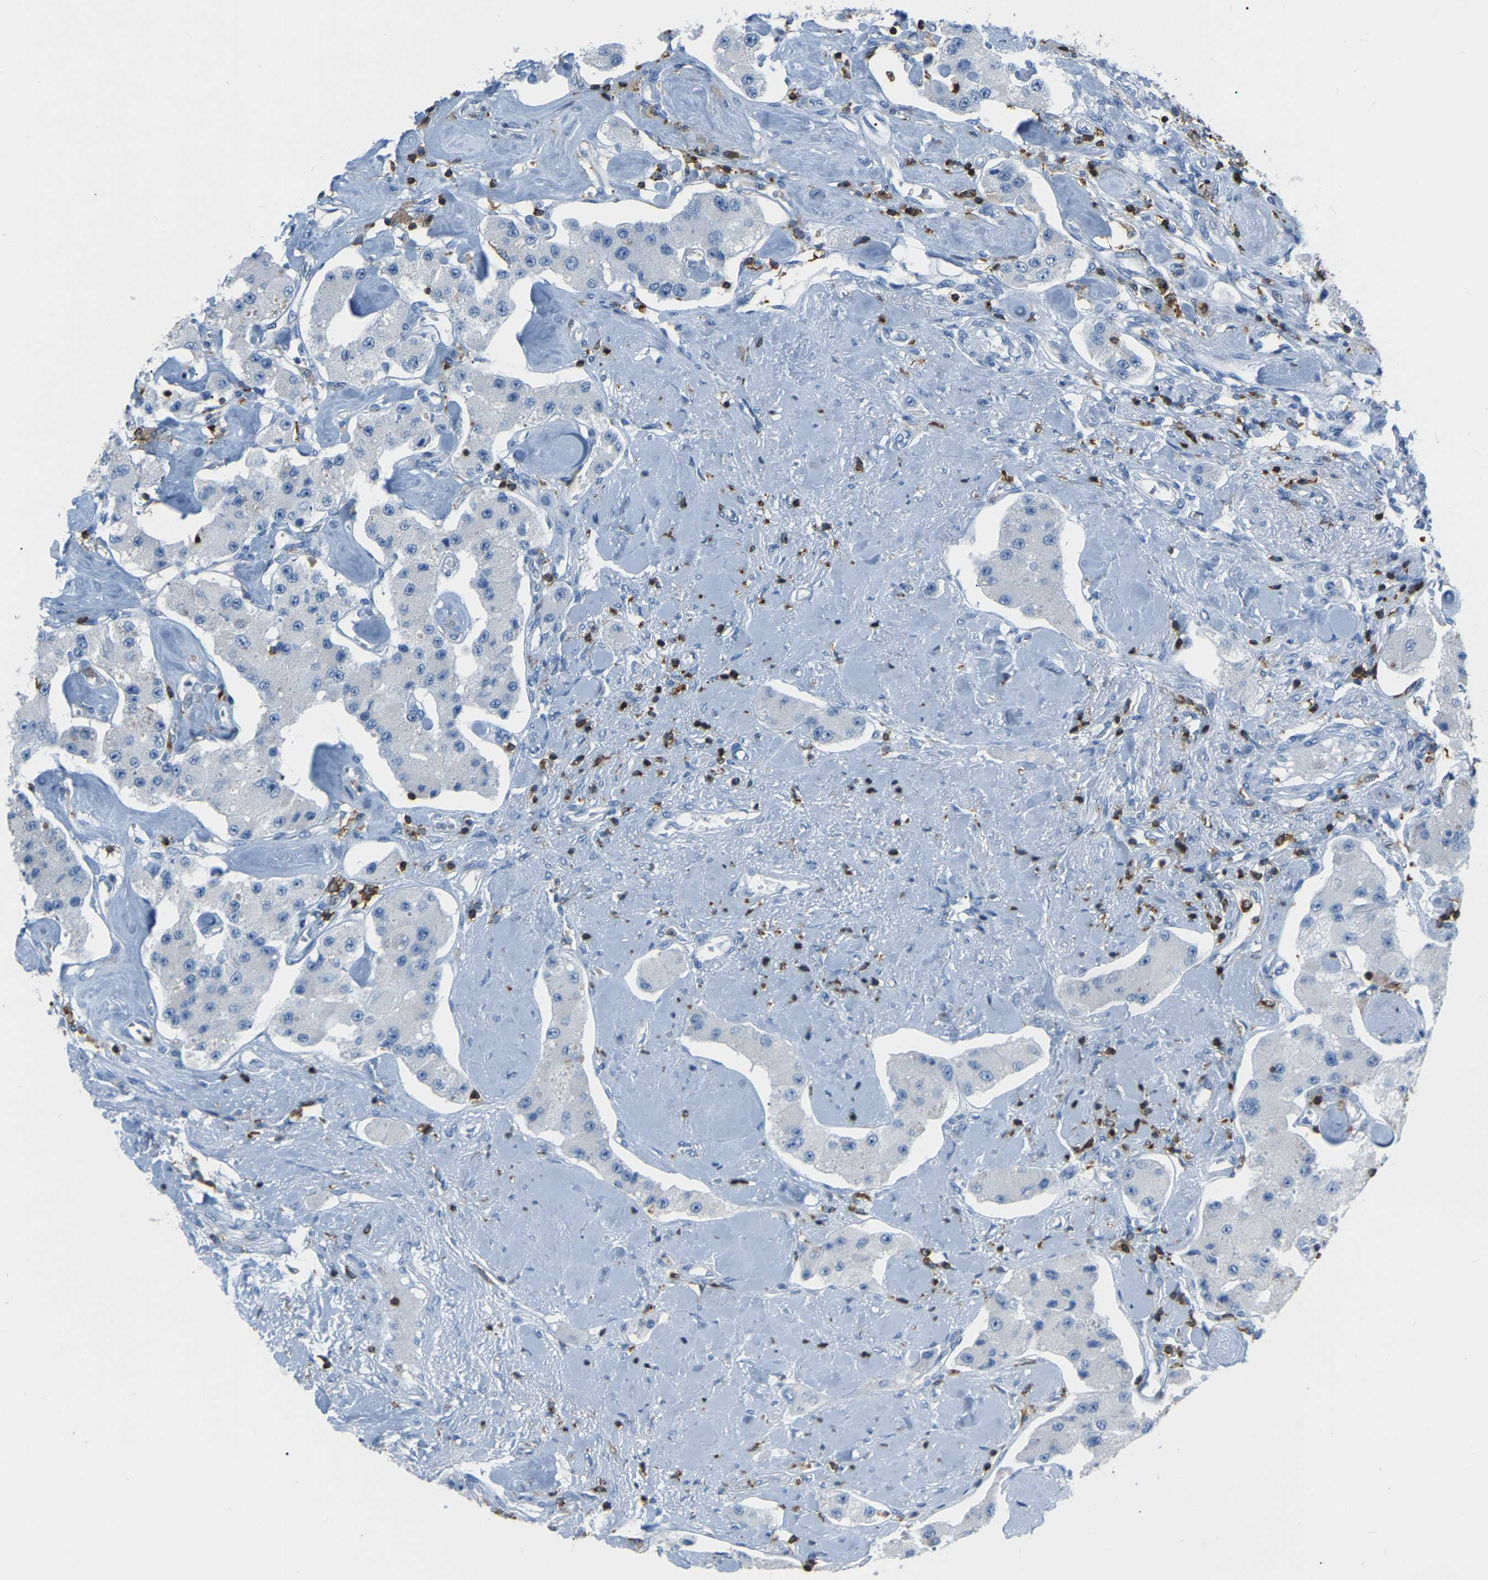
{"staining": {"intensity": "negative", "quantity": "none", "location": "none"}, "tissue": "carcinoid", "cell_type": "Tumor cells", "image_type": "cancer", "snomed": [{"axis": "morphology", "description": "Carcinoid, malignant, NOS"}, {"axis": "topography", "description": "Pancreas"}], "caption": "There is no significant expression in tumor cells of carcinoid.", "gene": "ARHGAP45", "patient": {"sex": "male", "age": 41}}